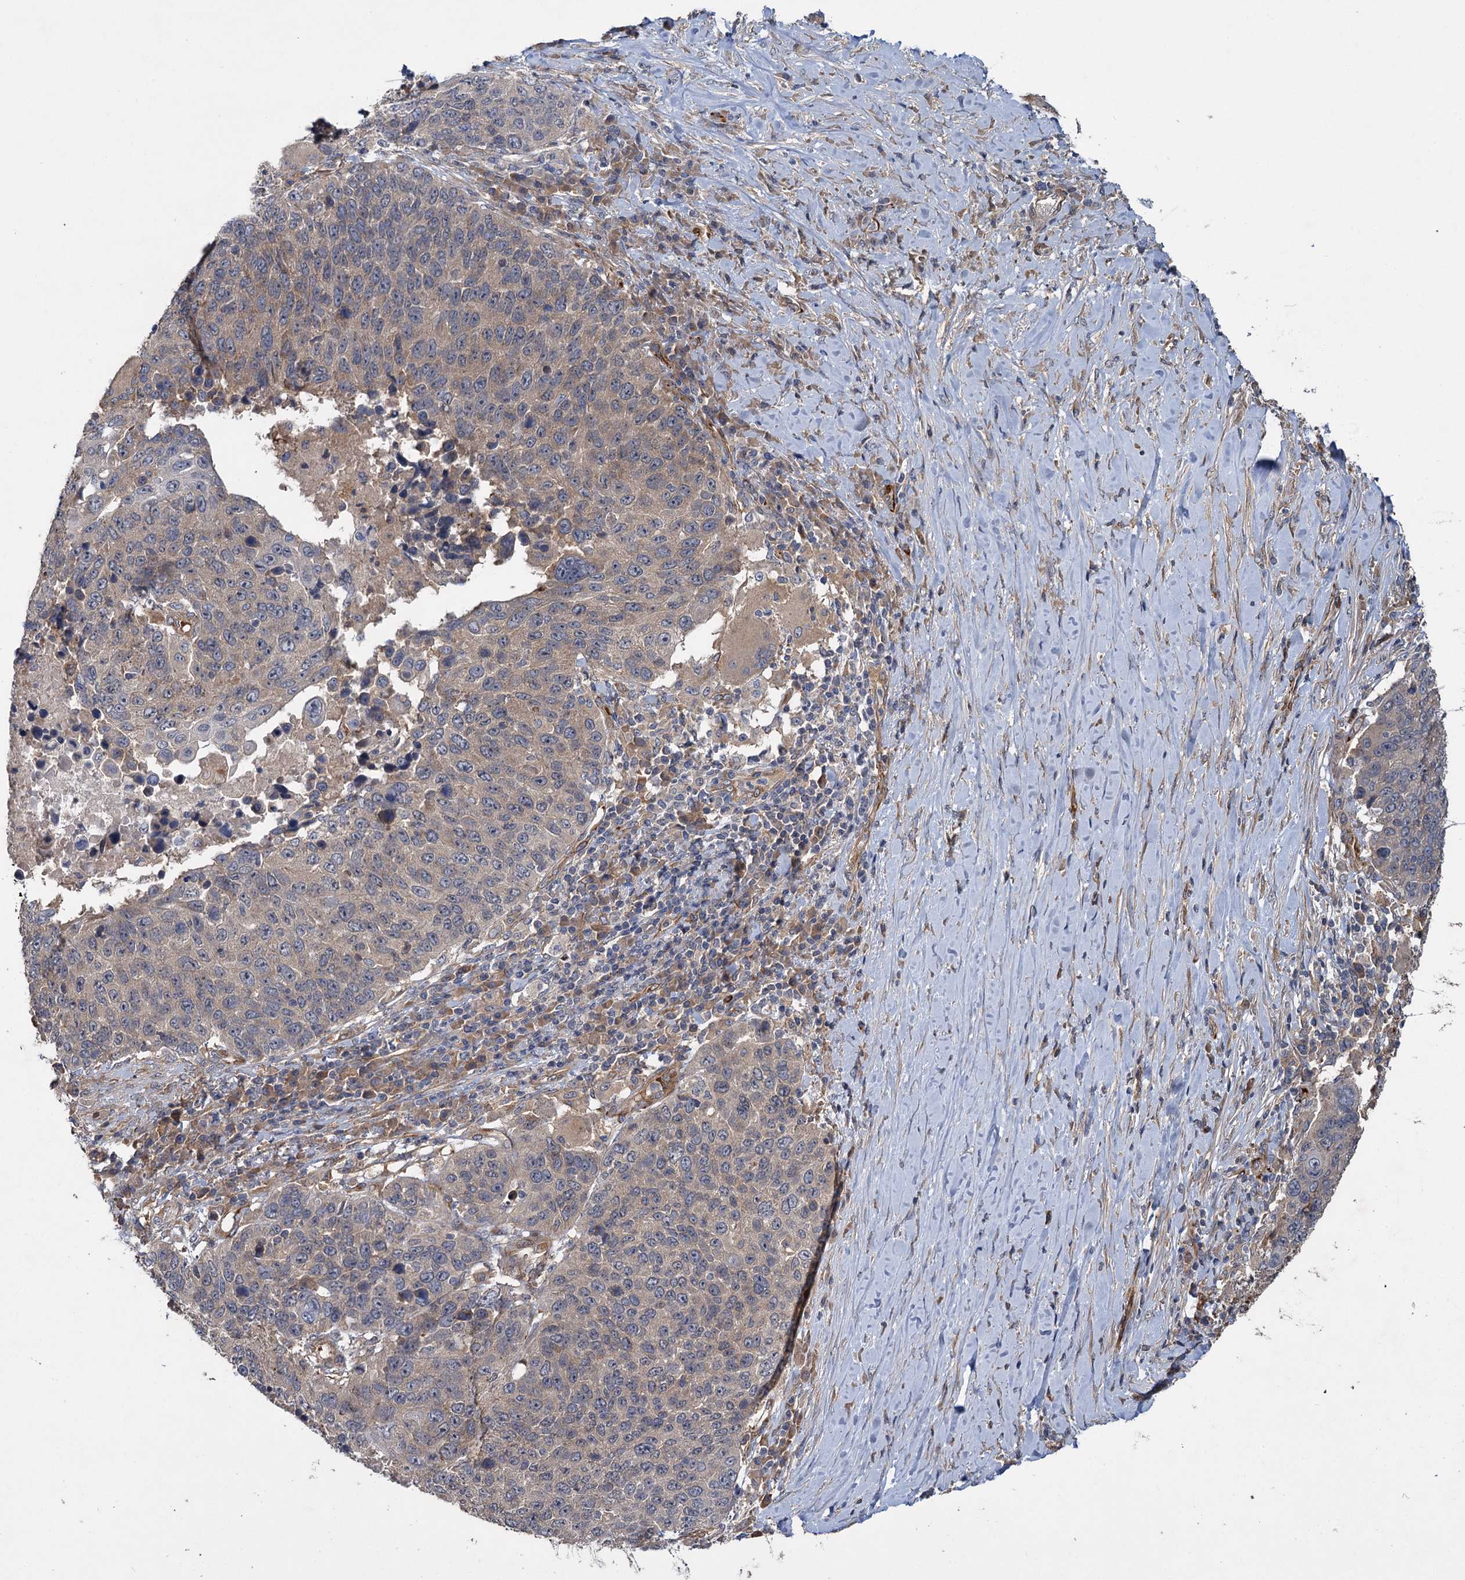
{"staining": {"intensity": "weak", "quantity": "25%-75%", "location": "cytoplasmic/membranous"}, "tissue": "lung cancer", "cell_type": "Tumor cells", "image_type": "cancer", "snomed": [{"axis": "morphology", "description": "Normal tissue, NOS"}, {"axis": "morphology", "description": "Squamous cell carcinoma, NOS"}, {"axis": "topography", "description": "Lymph node"}, {"axis": "topography", "description": "Lung"}], "caption": "Weak cytoplasmic/membranous protein expression is present in approximately 25%-75% of tumor cells in squamous cell carcinoma (lung).", "gene": "PKN2", "patient": {"sex": "male", "age": 66}}